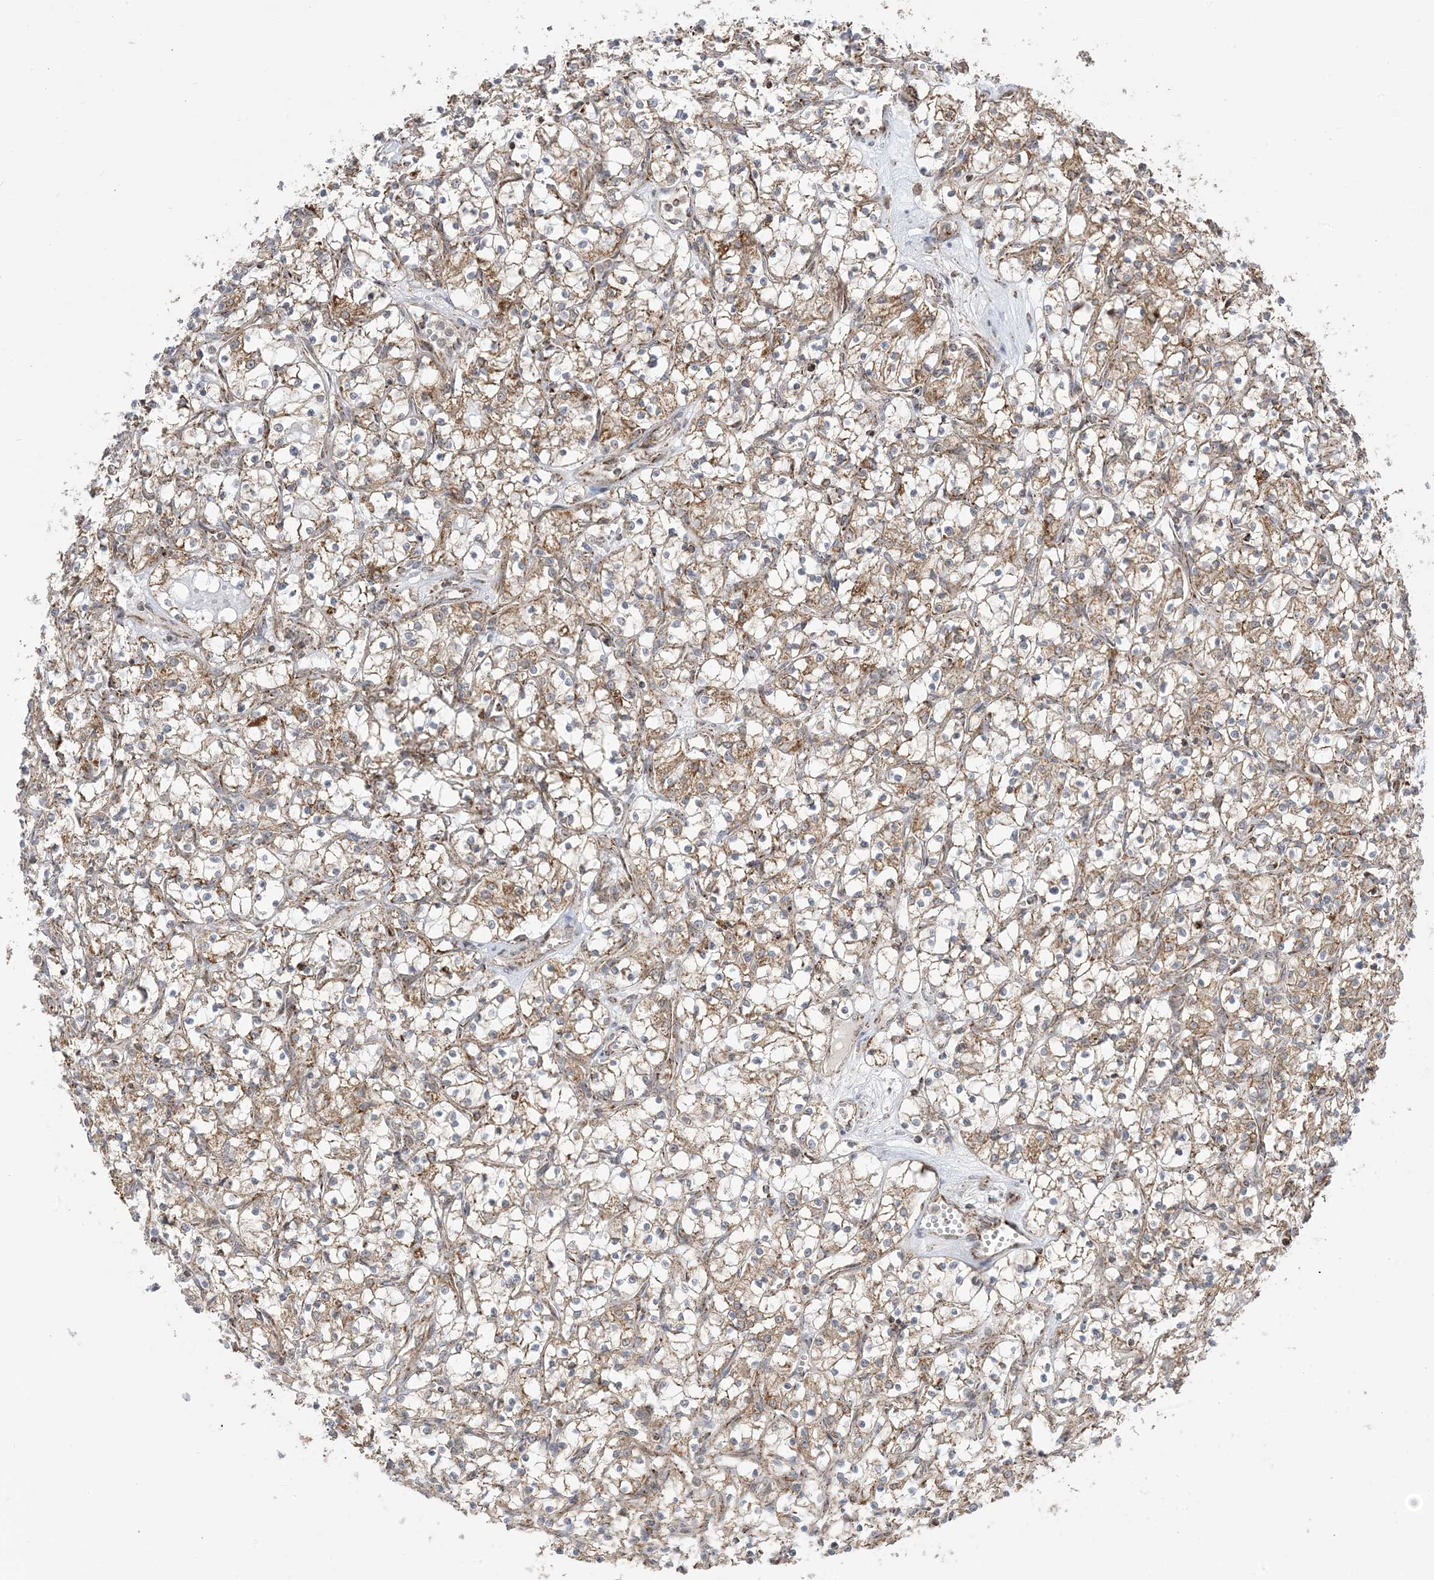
{"staining": {"intensity": "moderate", "quantity": ">75%", "location": "cytoplasmic/membranous"}, "tissue": "renal cancer", "cell_type": "Tumor cells", "image_type": "cancer", "snomed": [{"axis": "morphology", "description": "Adenocarcinoma, NOS"}, {"axis": "topography", "description": "Kidney"}], "caption": "Renal cancer stained with DAB (3,3'-diaminobenzidine) immunohistochemistry (IHC) shows medium levels of moderate cytoplasmic/membranous positivity in approximately >75% of tumor cells.", "gene": "MAPKBP1", "patient": {"sex": "female", "age": 69}}